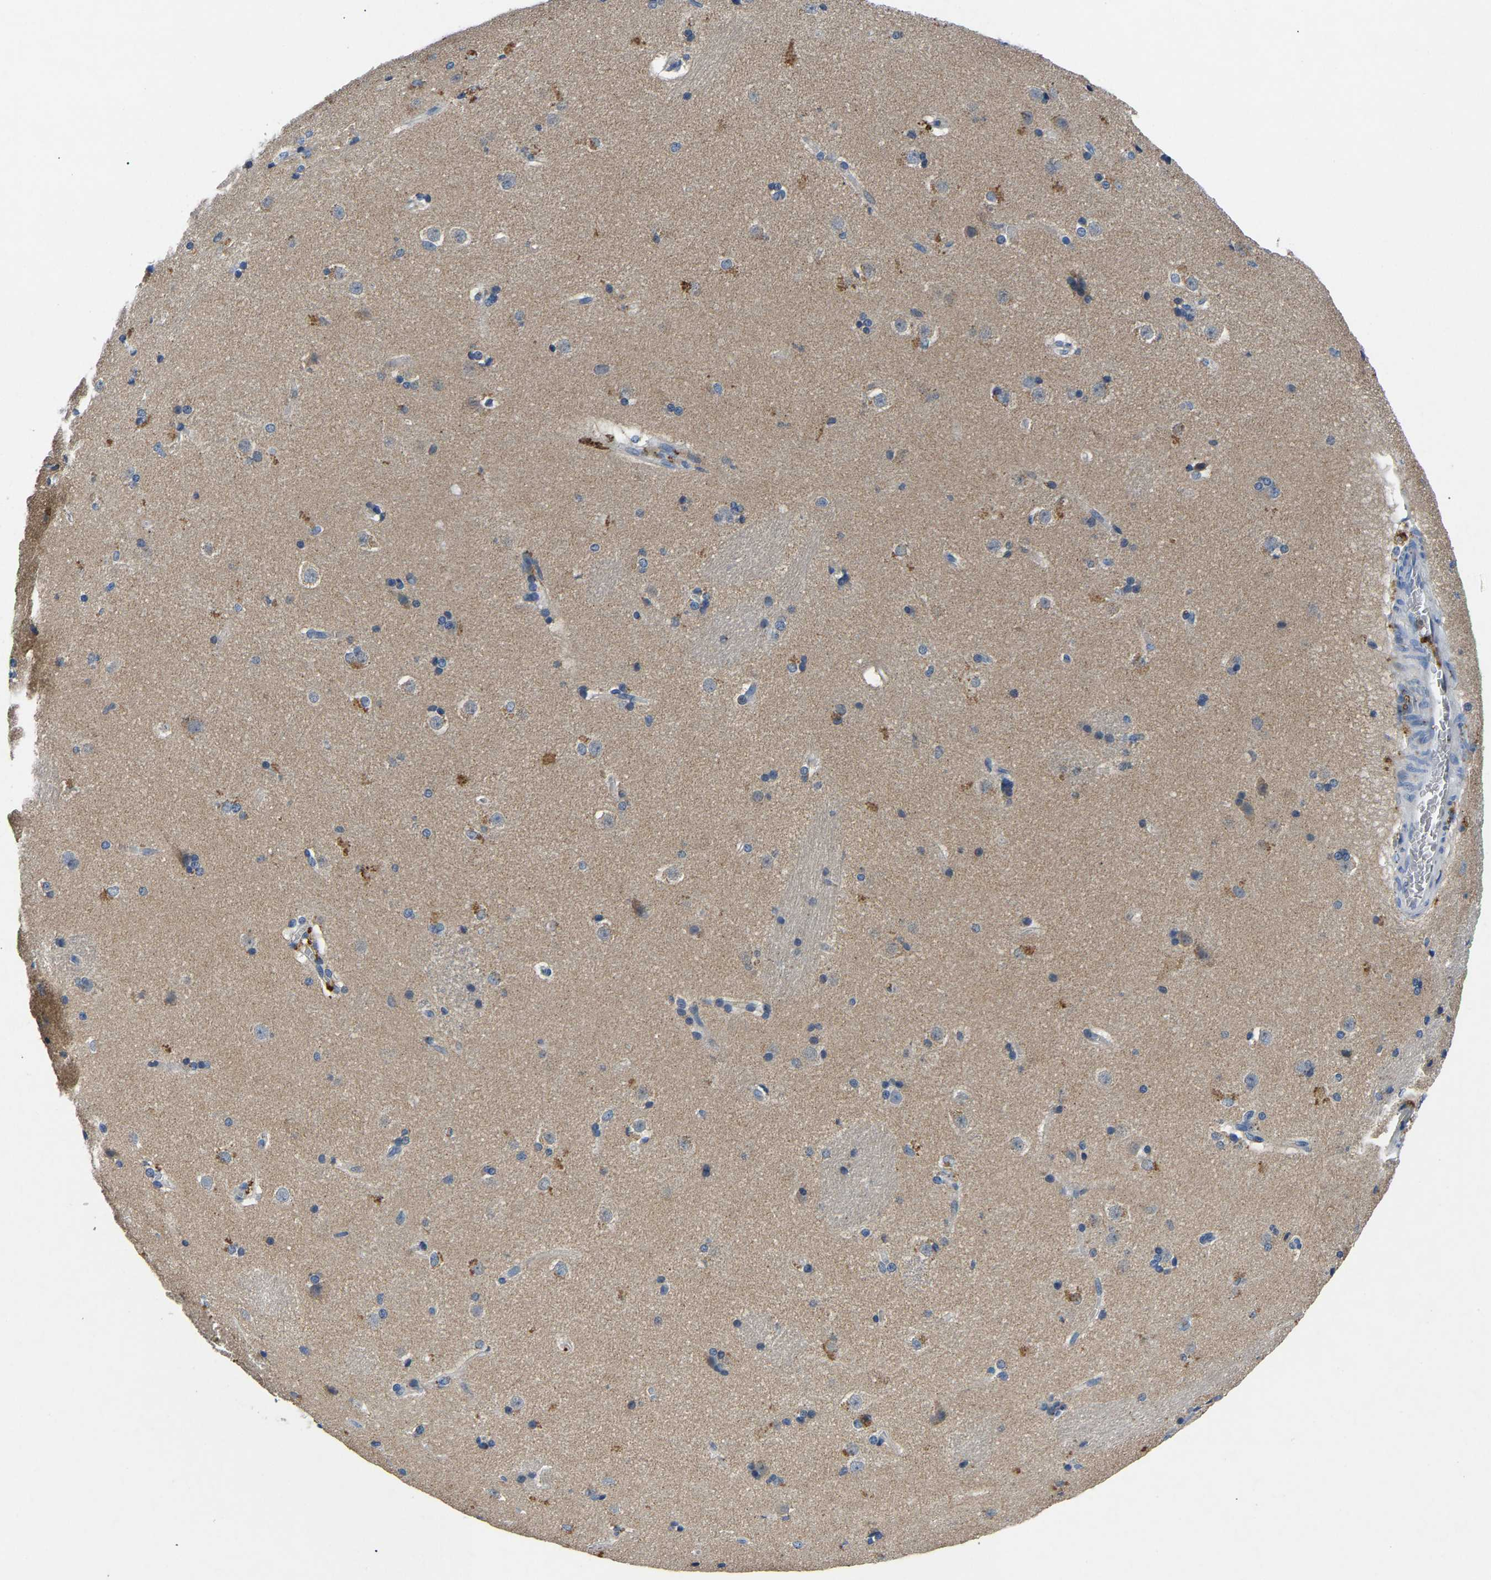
{"staining": {"intensity": "moderate", "quantity": "25%-75%", "location": "cytoplasmic/membranous"}, "tissue": "caudate", "cell_type": "Glial cells", "image_type": "normal", "snomed": [{"axis": "morphology", "description": "Normal tissue, NOS"}, {"axis": "topography", "description": "Lateral ventricle wall"}], "caption": "Immunohistochemistry (DAB (3,3'-diaminobenzidine)) staining of unremarkable human caudate demonstrates moderate cytoplasmic/membranous protein expression in approximately 25%-75% of glial cells.", "gene": "TOR1B", "patient": {"sex": "female", "age": 19}}